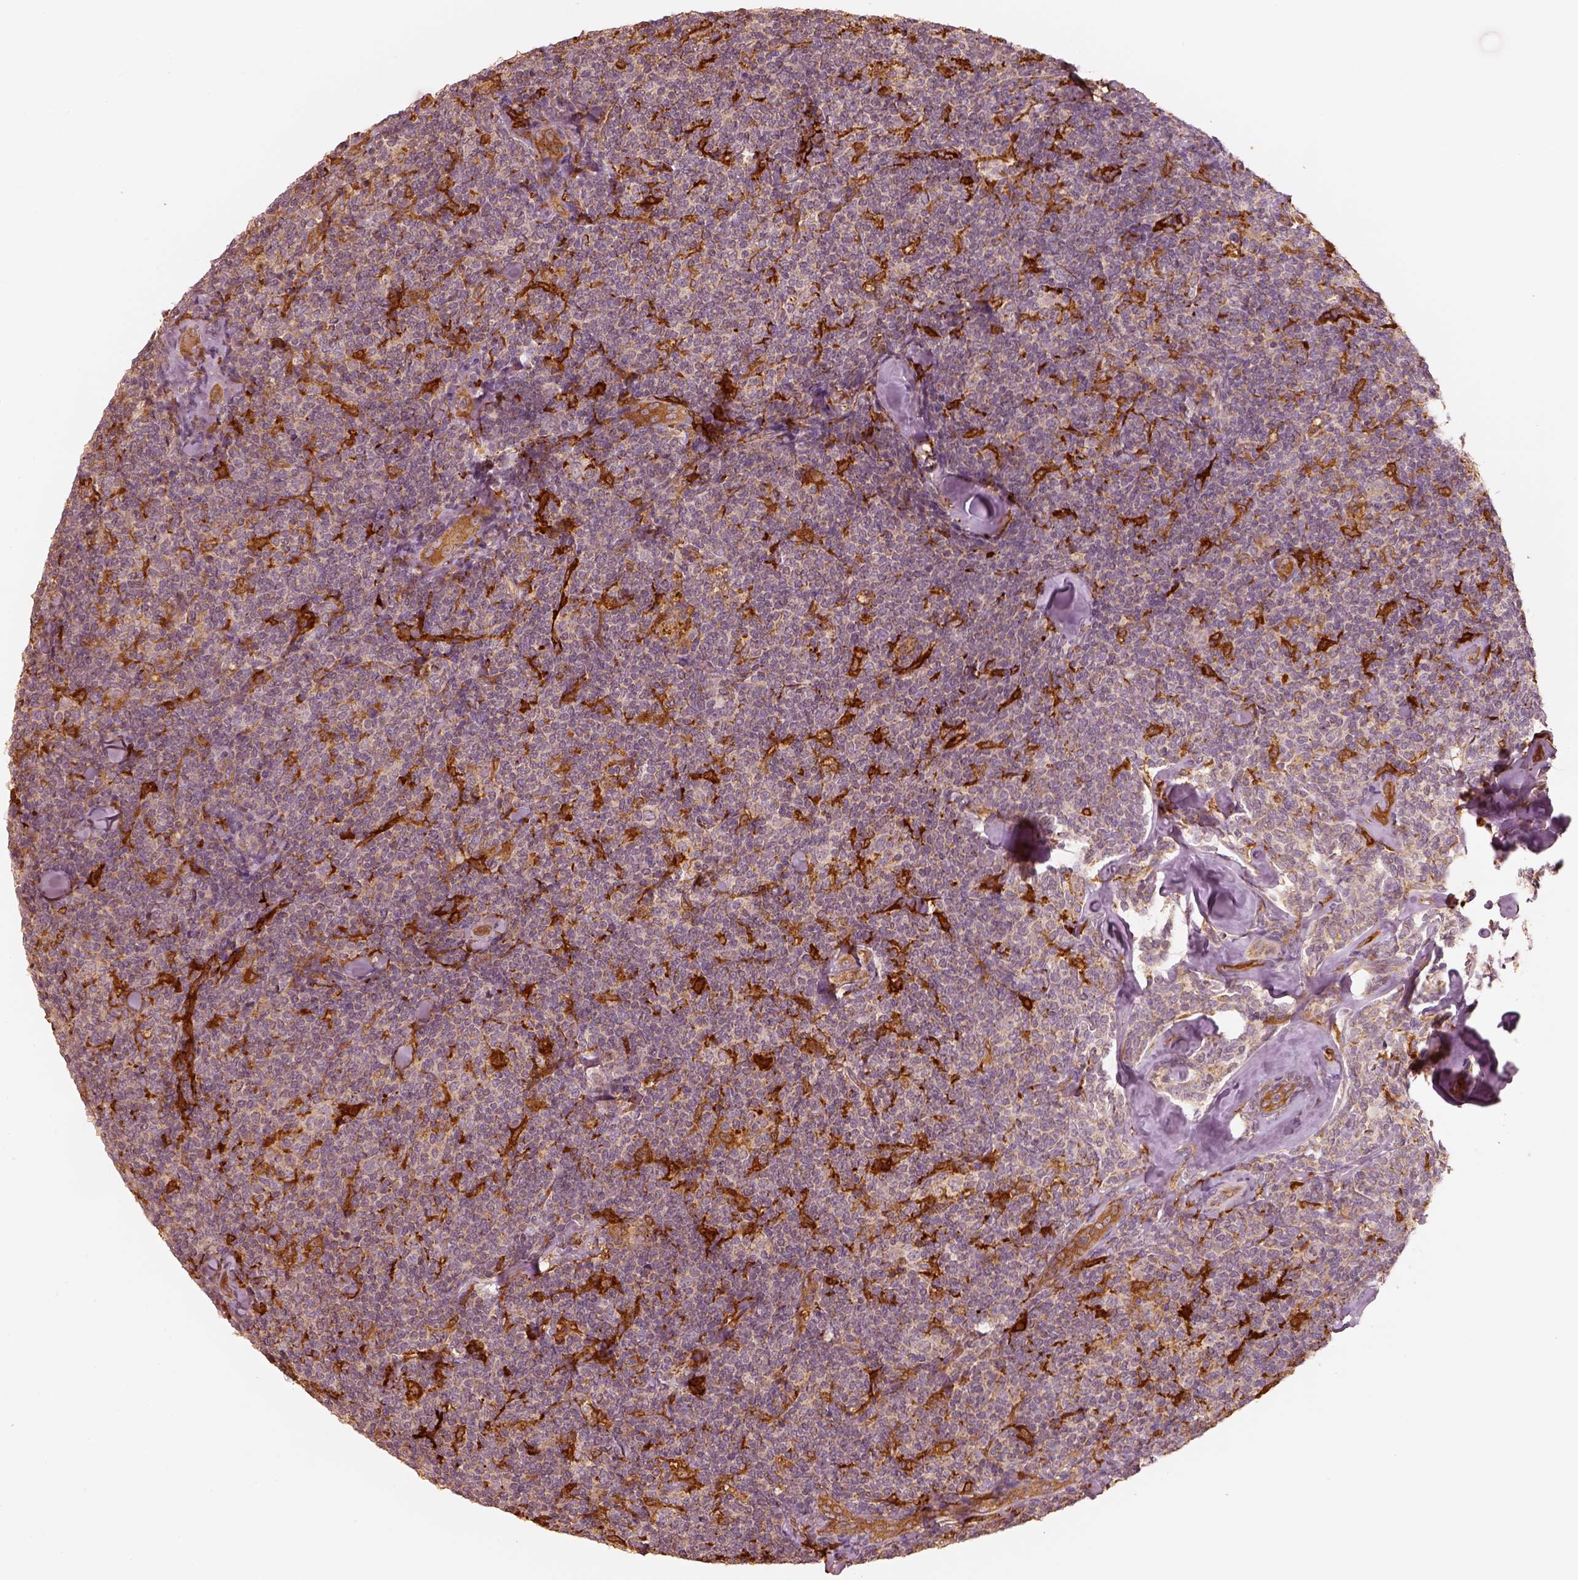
{"staining": {"intensity": "negative", "quantity": "none", "location": "none"}, "tissue": "lymphoma", "cell_type": "Tumor cells", "image_type": "cancer", "snomed": [{"axis": "morphology", "description": "Malignant lymphoma, non-Hodgkin's type, Low grade"}, {"axis": "topography", "description": "Lymph node"}], "caption": "Lymphoma was stained to show a protein in brown. There is no significant expression in tumor cells.", "gene": "FSCN1", "patient": {"sex": "female", "age": 56}}